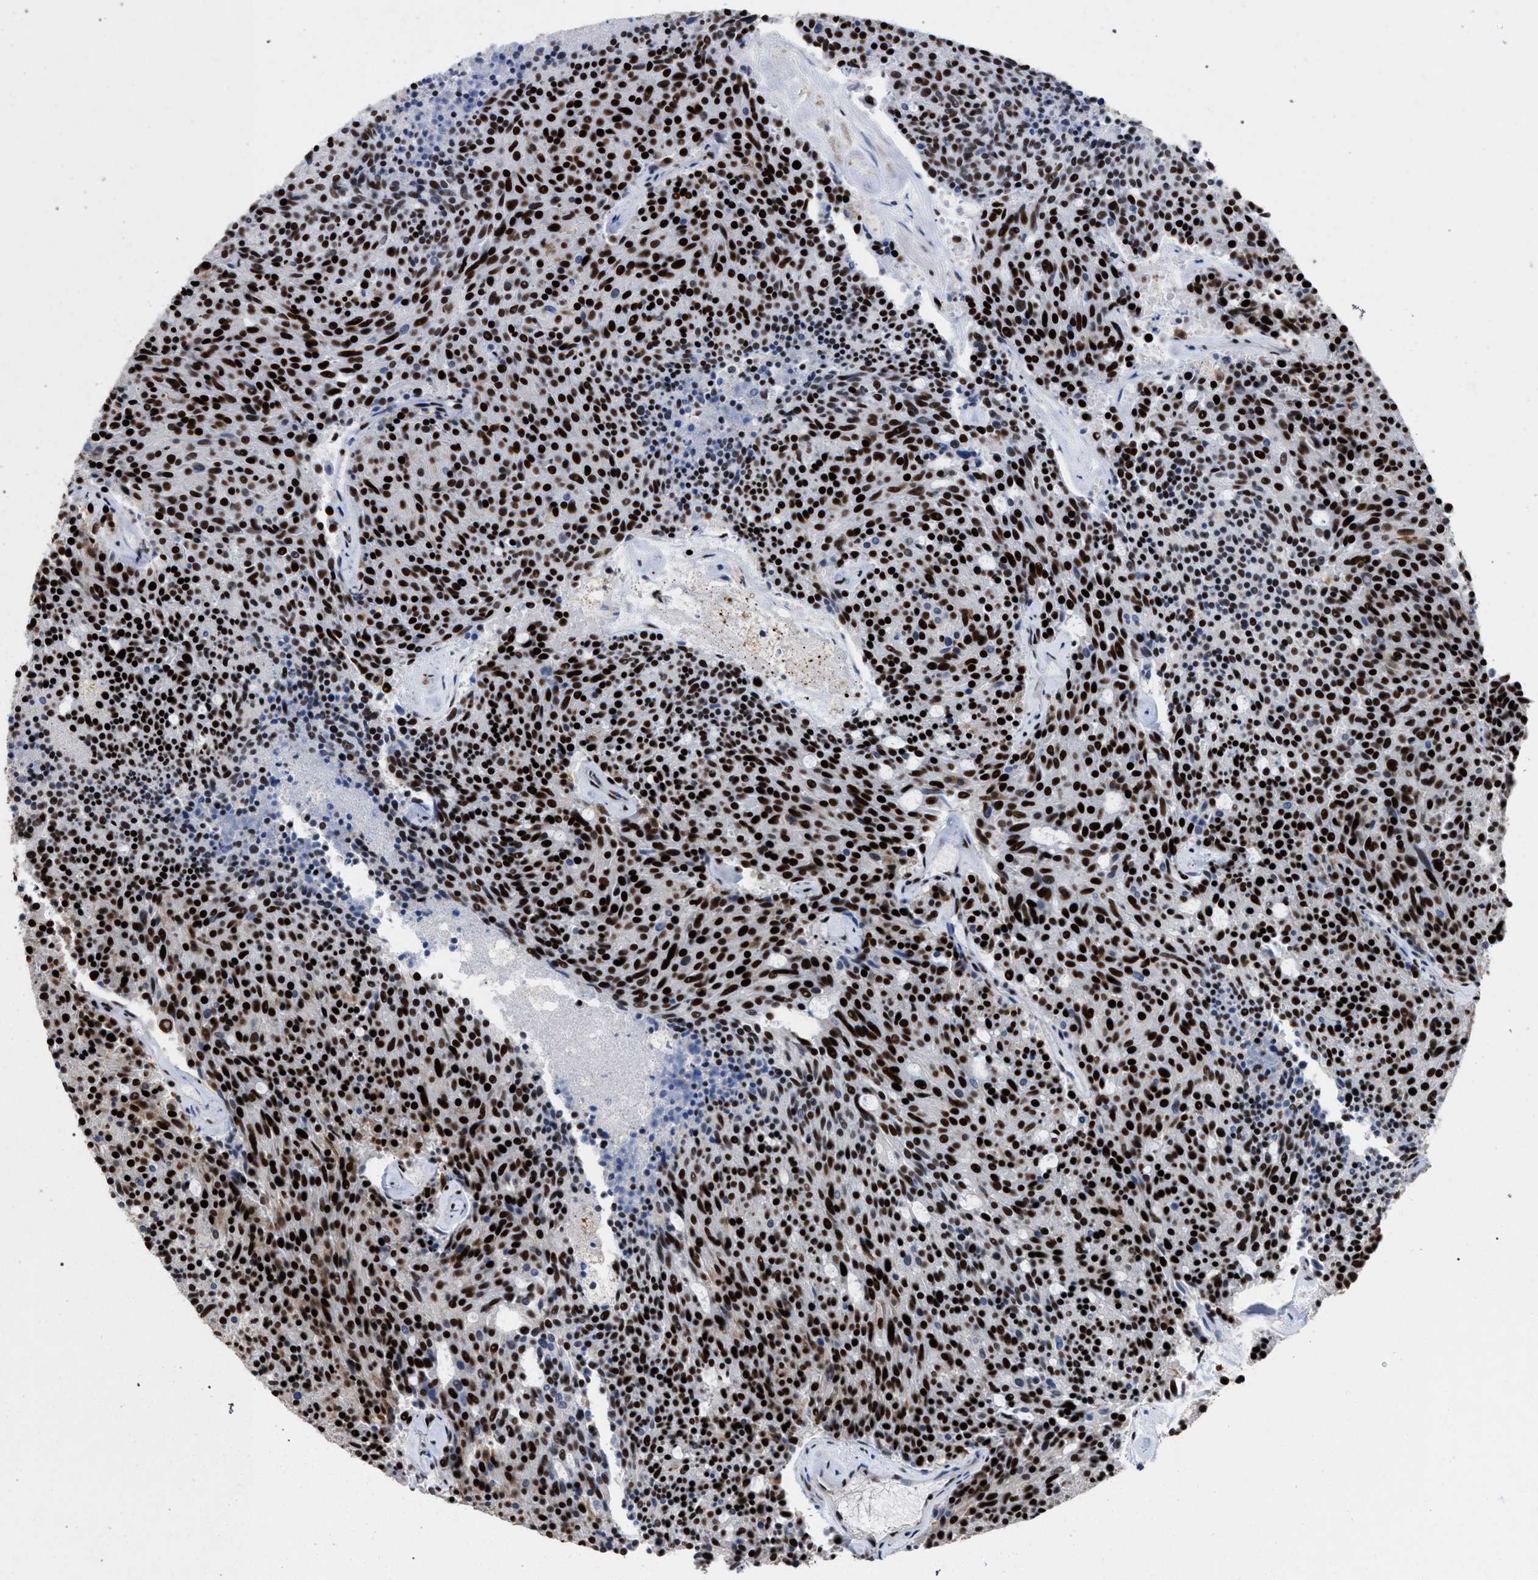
{"staining": {"intensity": "strong", "quantity": ">75%", "location": "nuclear"}, "tissue": "carcinoid", "cell_type": "Tumor cells", "image_type": "cancer", "snomed": [{"axis": "morphology", "description": "Carcinoid, malignant, NOS"}, {"axis": "topography", "description": "Pancreas"}], "caption": "Strong nuclear expression is seen in about >75% of tumor cells in carcinoid. The staining is performed using DAB (3,3'-diaminobenzidine) brown chromogen to label protein expression. The nuclei are counter-stained blue using hematoxylin.", "gene": "TP53BP1", "patient": {"sex": "female", "age": 54}}